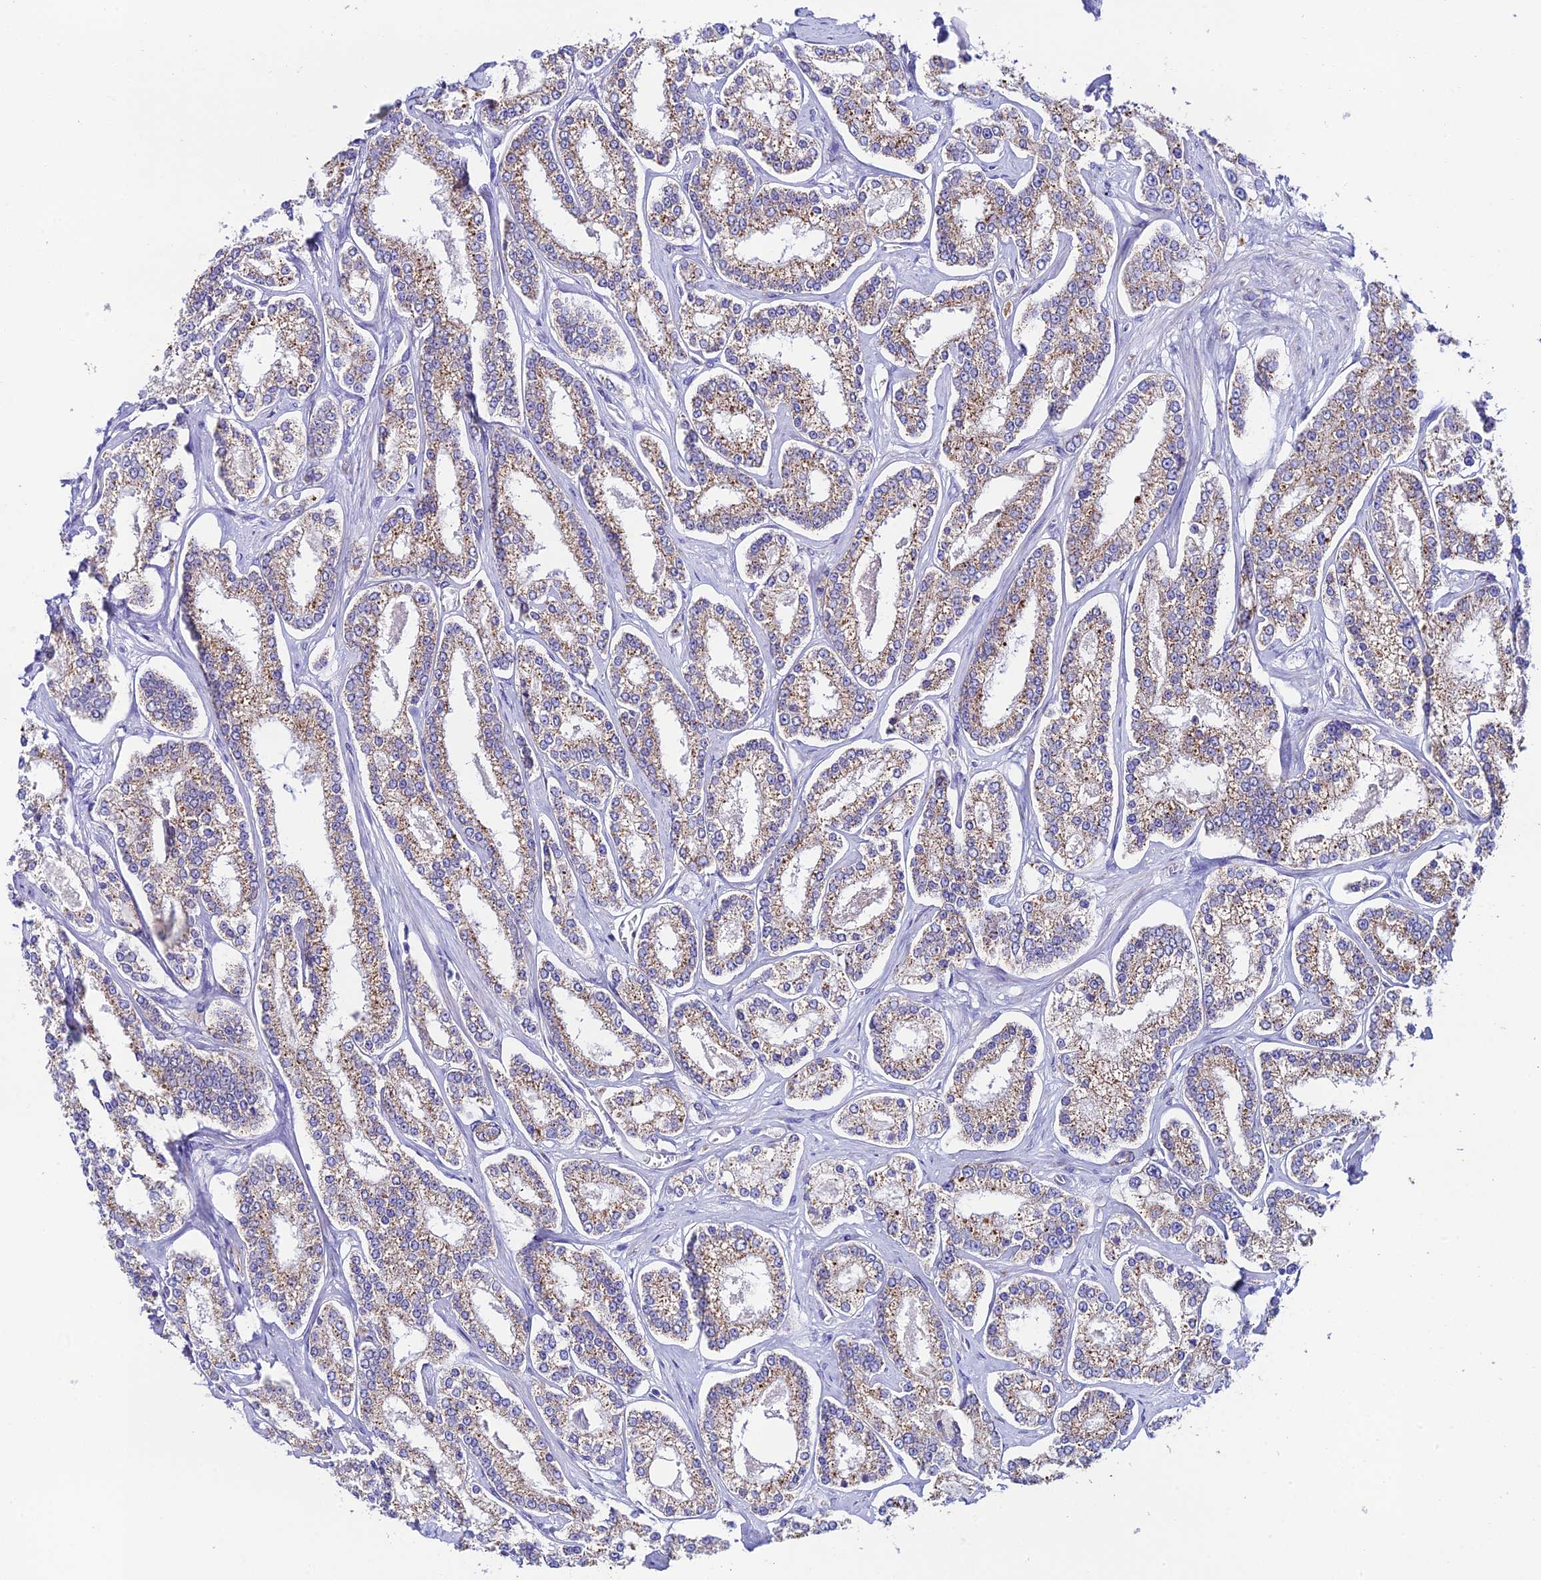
{"staining": {"intensity": "weak", "quantity": "<25%", "location": "cytoplasmic/membranous"}, "tissue": "prostate cancer", "cell_type": "Tumor cells", "image_type": "cancer", "snomed": [{"axis": "morphology", "description": "Normal tissue, NOS"}, {"axis": "morphology", "description": "Adenocarcinoma, High grade"}, {"axis": "topography", "description": "Prostate"}], "caption": "DAB (3,3'-diaminobenzidine) immunohistochemical staining of human prostate cancer reveals no significant expression in tumor cells. (Immunohistochemistry, brightfield microscopy, high magnification).", "gene": "HSDL2", "patient": {"sex": "male", "age": 83}}